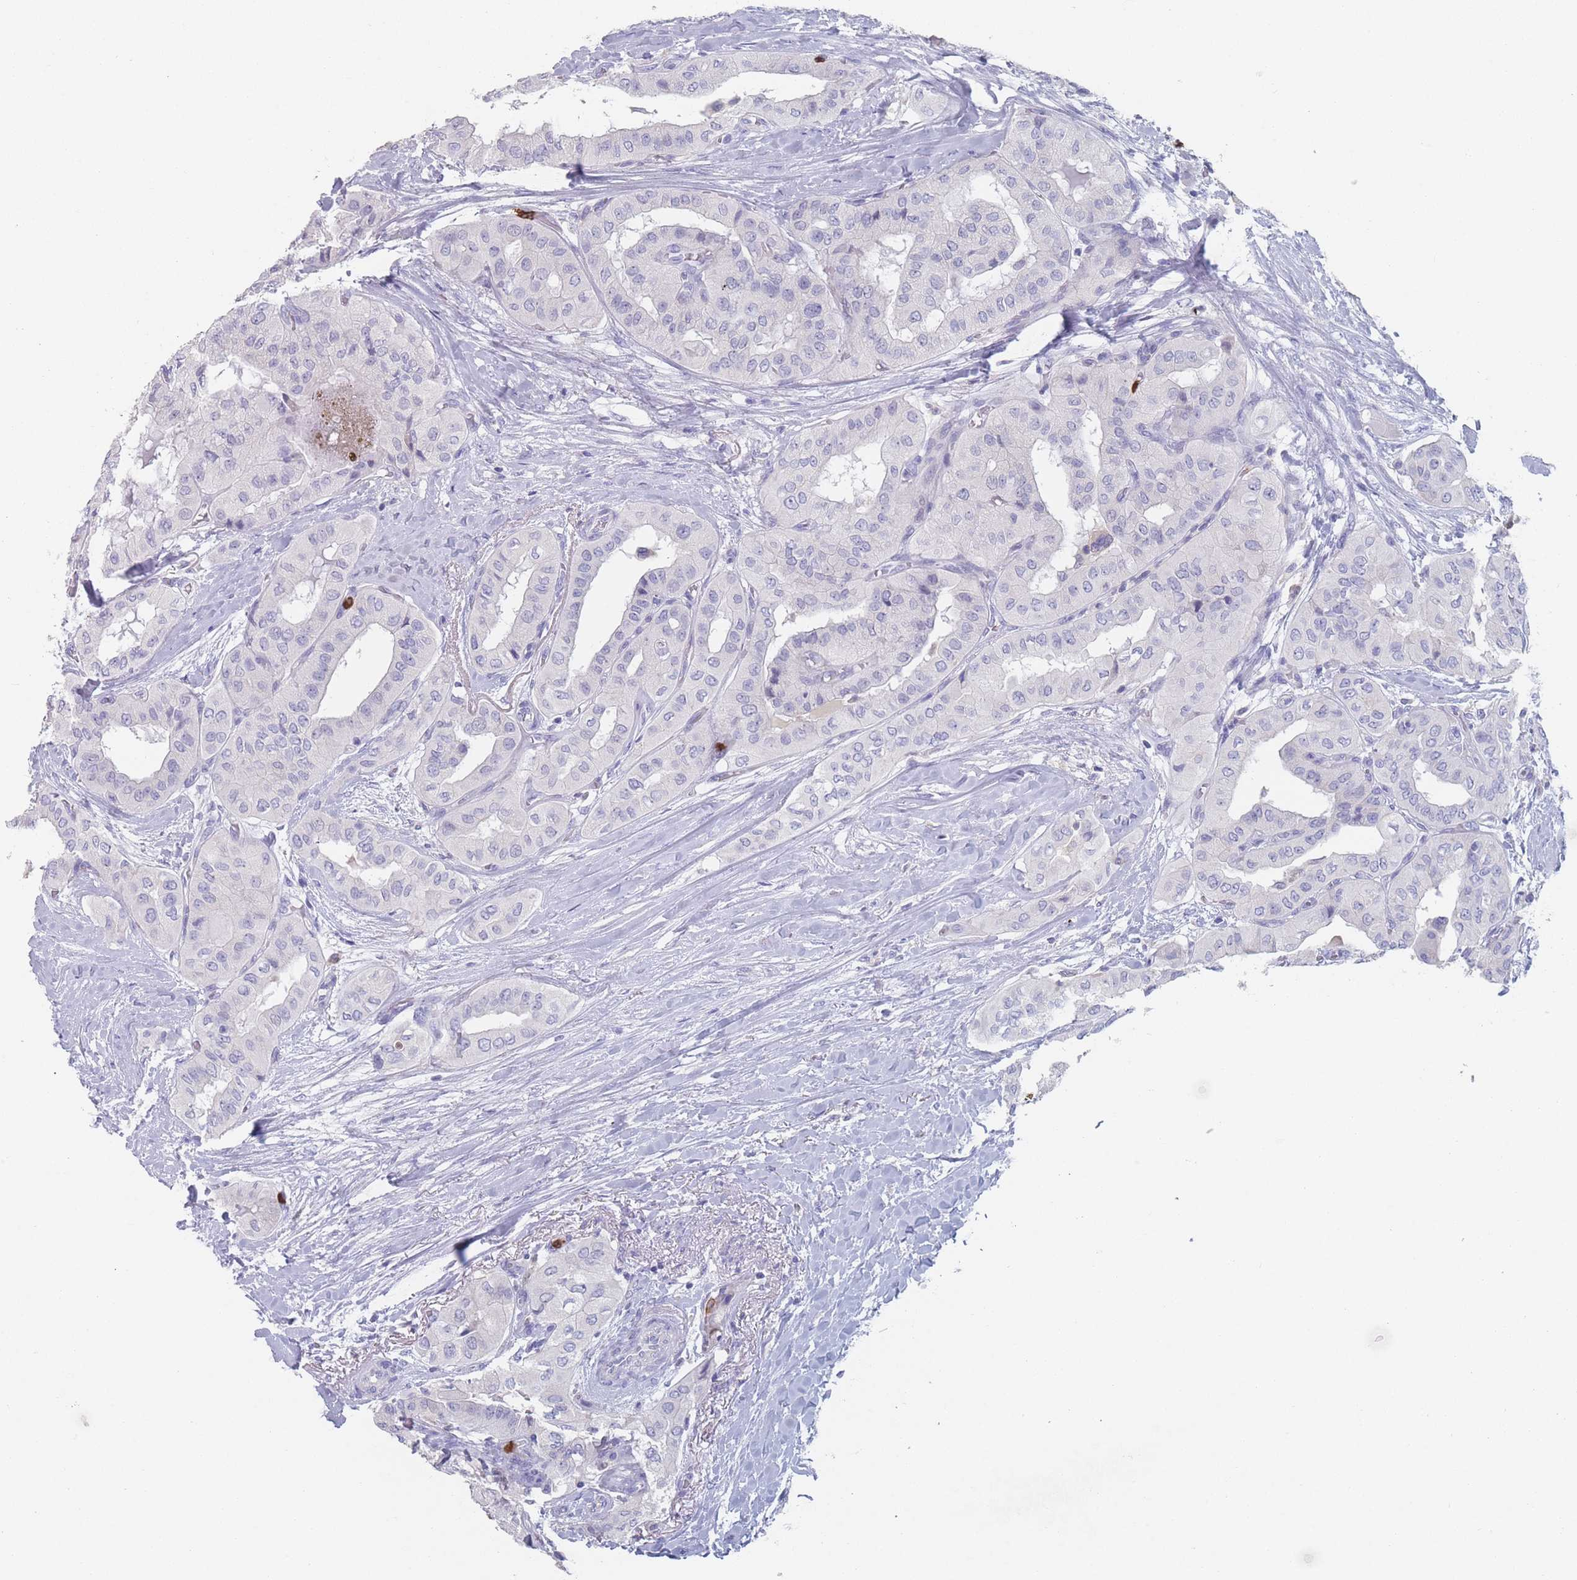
{"staining": {"intensity": "negative", "quantity": "none", "location": "none"}, "tissue": "thyroid cancer", "cell_type": "Tumor cells", "image_type": "cancer", "snomed": [{"axis": "morphology", "description": "Papillary adenocarcinoma, NOS"}, {"axis": "topography", "description": "Thyroid gland"}], "caption": "Tumor cells are negative for brown protein staining in thyroid cancer (papillary adenocarcinoma).", "gene": "ATP1A3", "patient": {"sex": "female", "age": 59}}